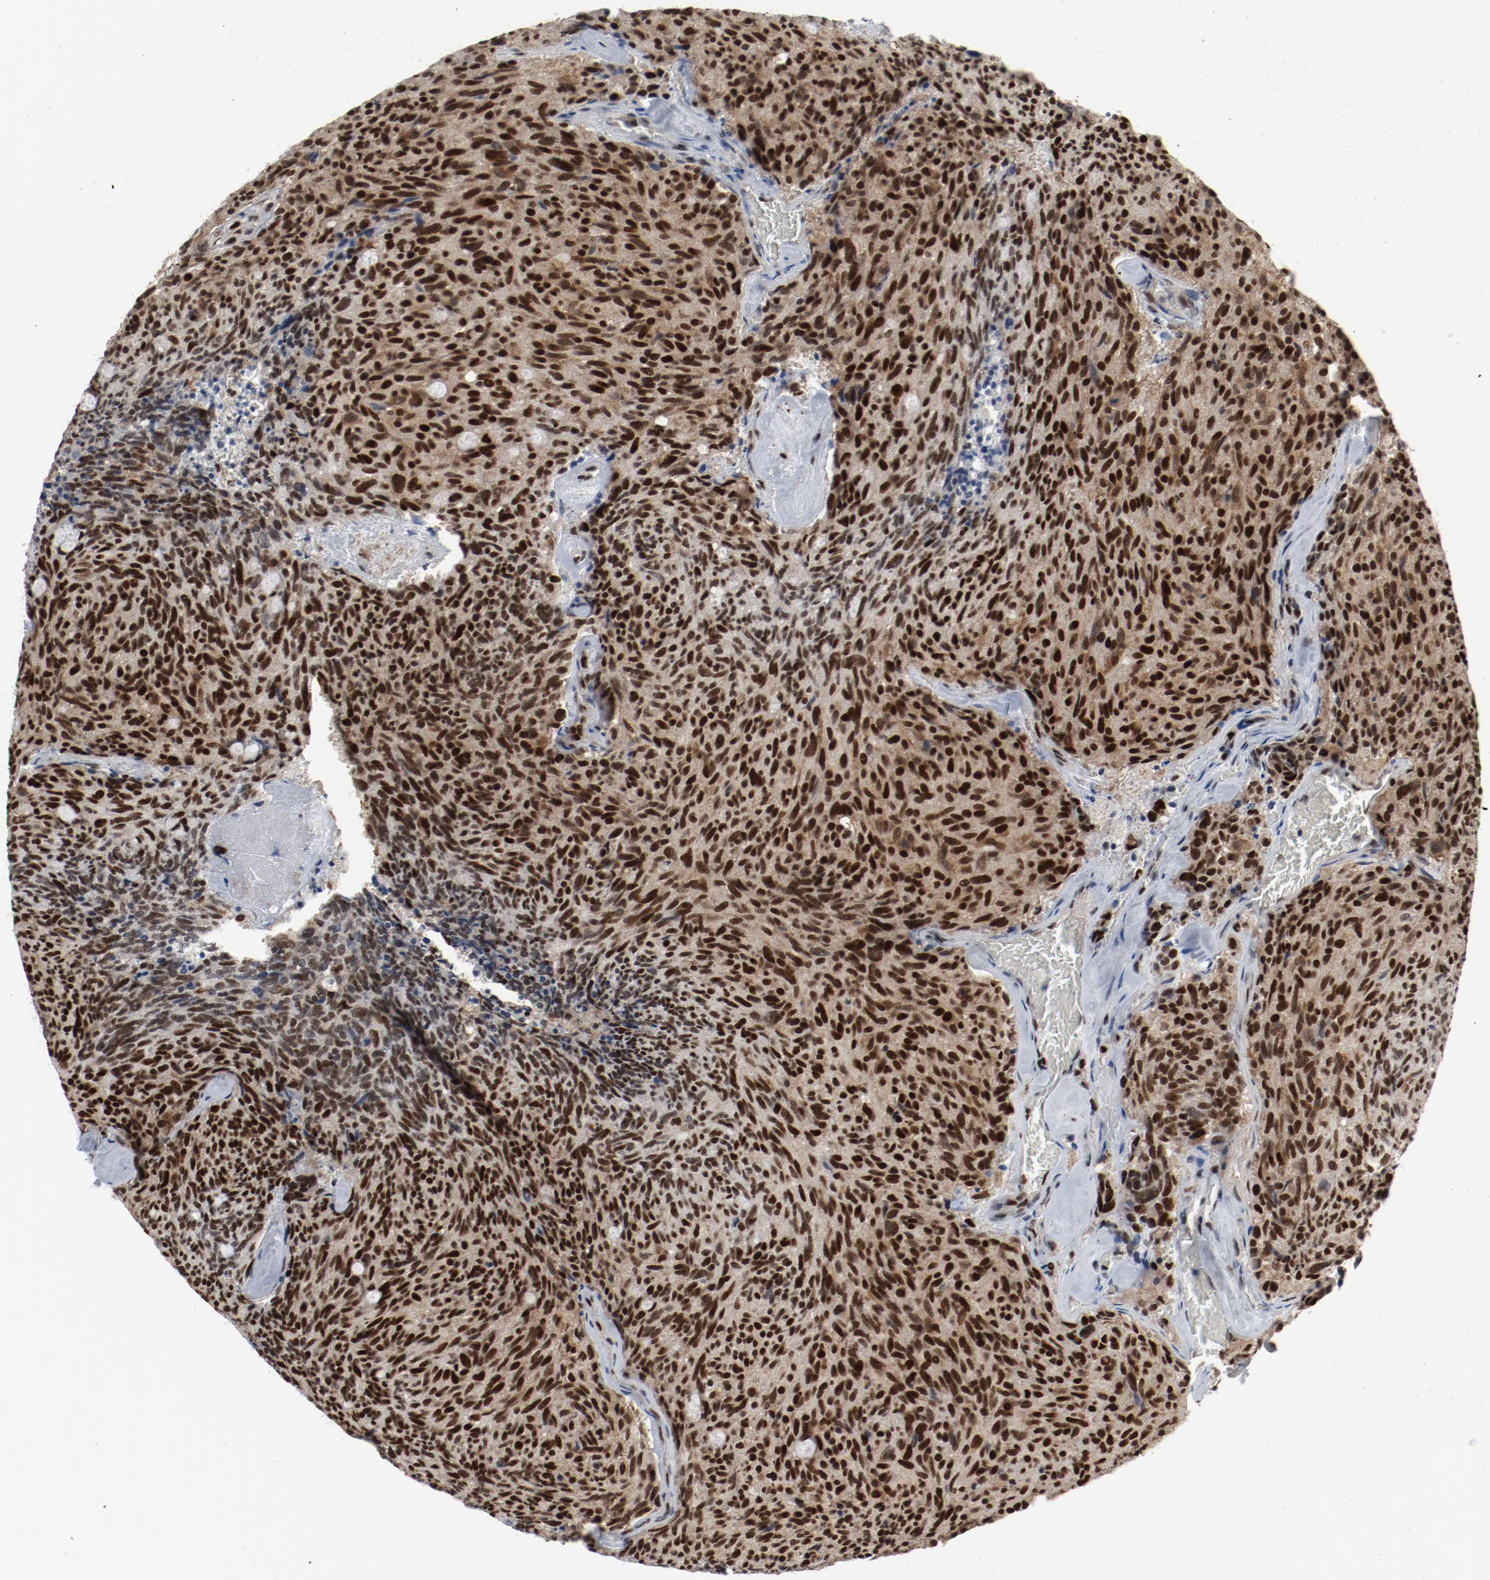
{"staining": {"intensity": "strong", "quantity": ">75%", "location": "nuclear"}, "tissue": "carcinoid", "cell_type": "Tumor cells", "image_type": "cancer", "snomed": [{"axis": "morphology", "description": "Carcinoid, malignant, NOS"}, {"axis": "topography", "description": "Pancreas"}], "caption": "Approximately >75% of tumor cells in human carcinoid reveal strong nuclear protein expression as visualized by brown immunohistochemical staining.", "gene": "JMJD6", "patient": {"sex": "female", "age": 54}}